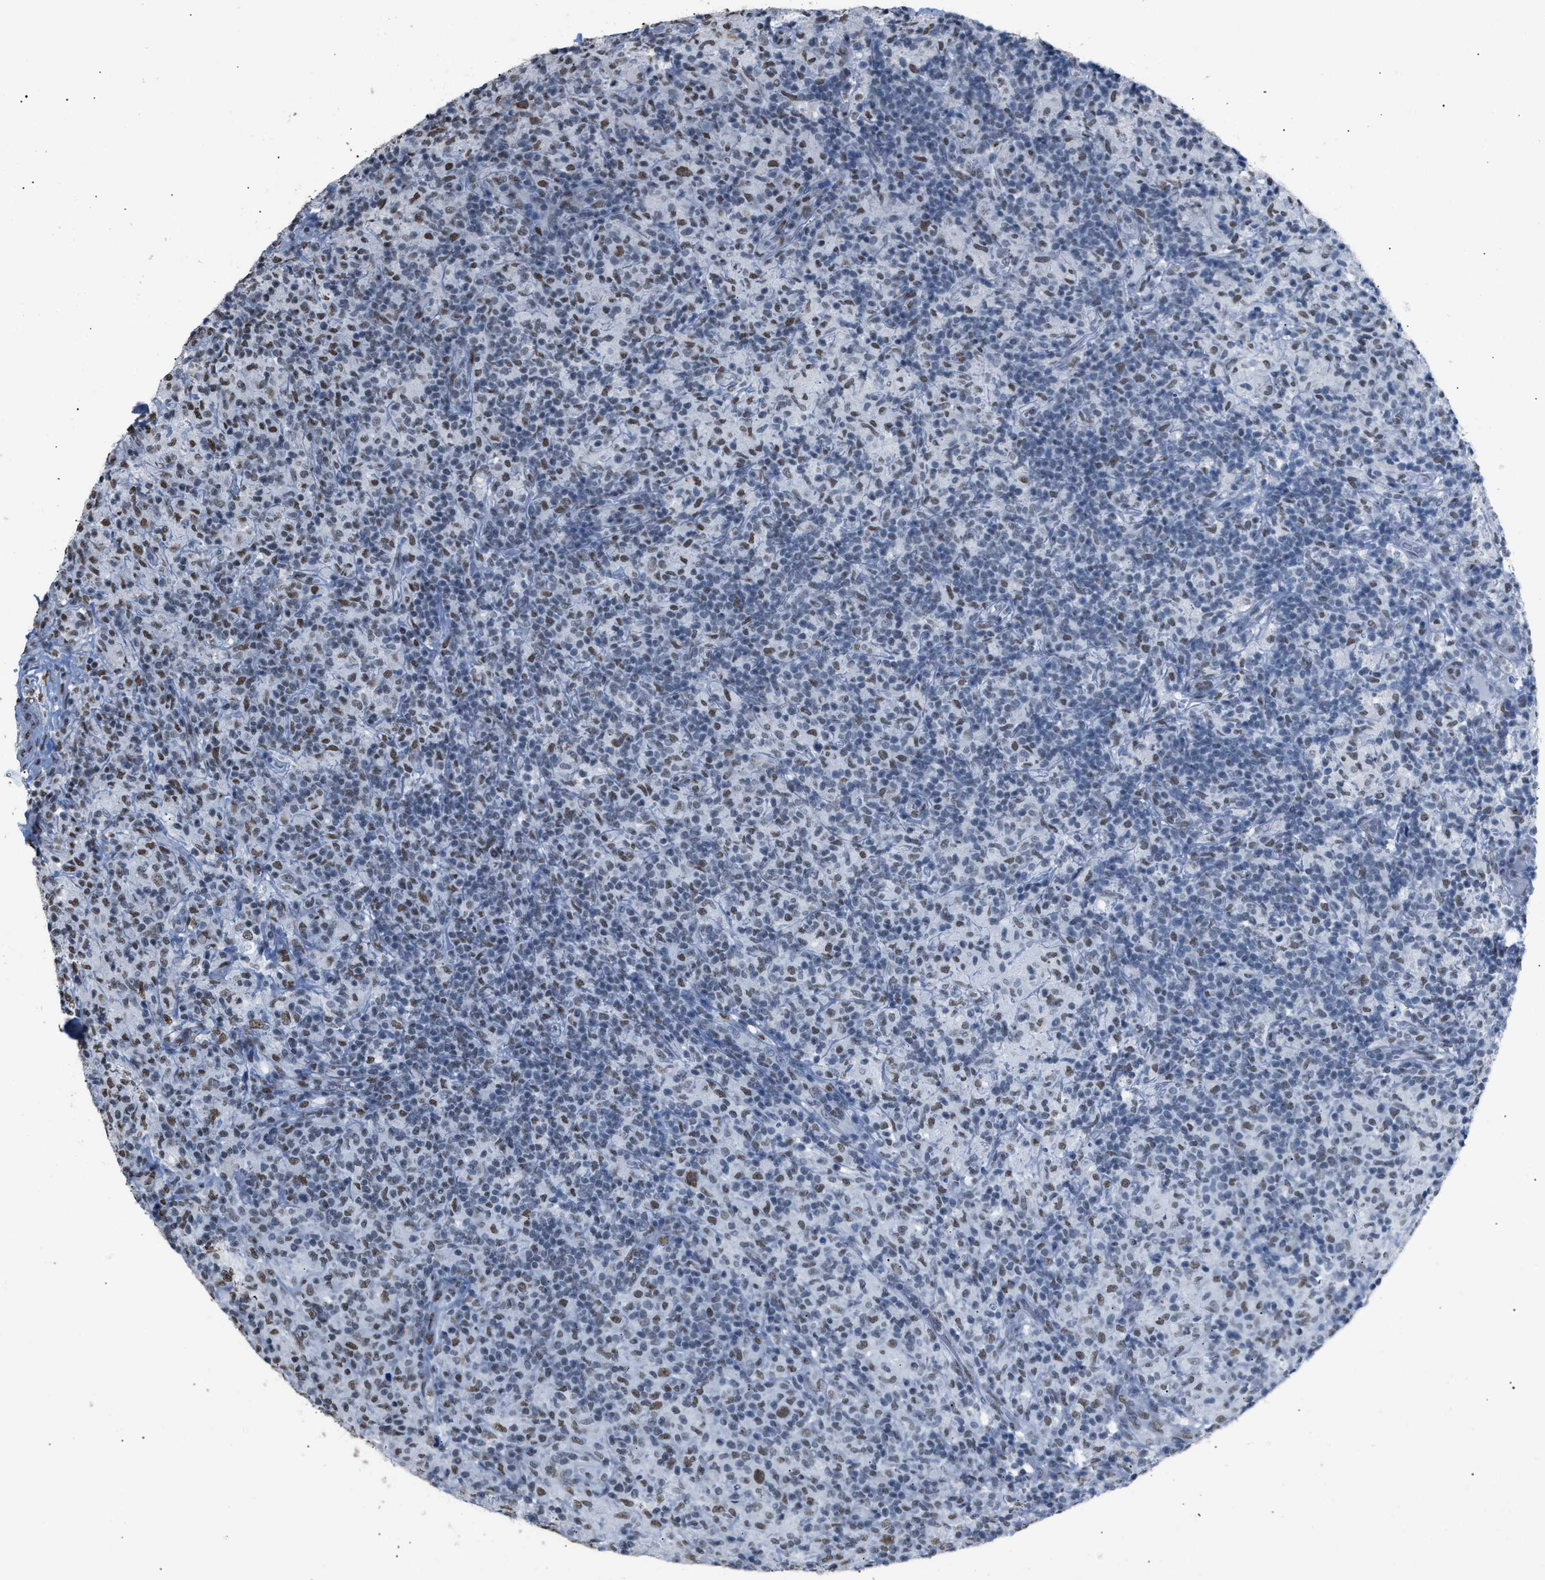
{"staining": {"intensity": "moderate", "quantity": ">75%", "location": "nuclear"}, "tissue": "lymphoma", "cell_type": "Tumor cells", "image_type": "cancer", "snomed": [{"axis": "morphology", "description": "Hodgkin's disease, NOS"}, {"axis": "topography", "description": "Lymph node"}], "caption": "An image of human Hodgkin's disease stained for a protein reveals moderate nuclear brown staining in tumor cells.", "gene": "CCAR2", "patient": {"sex": "male", "age": 70}}